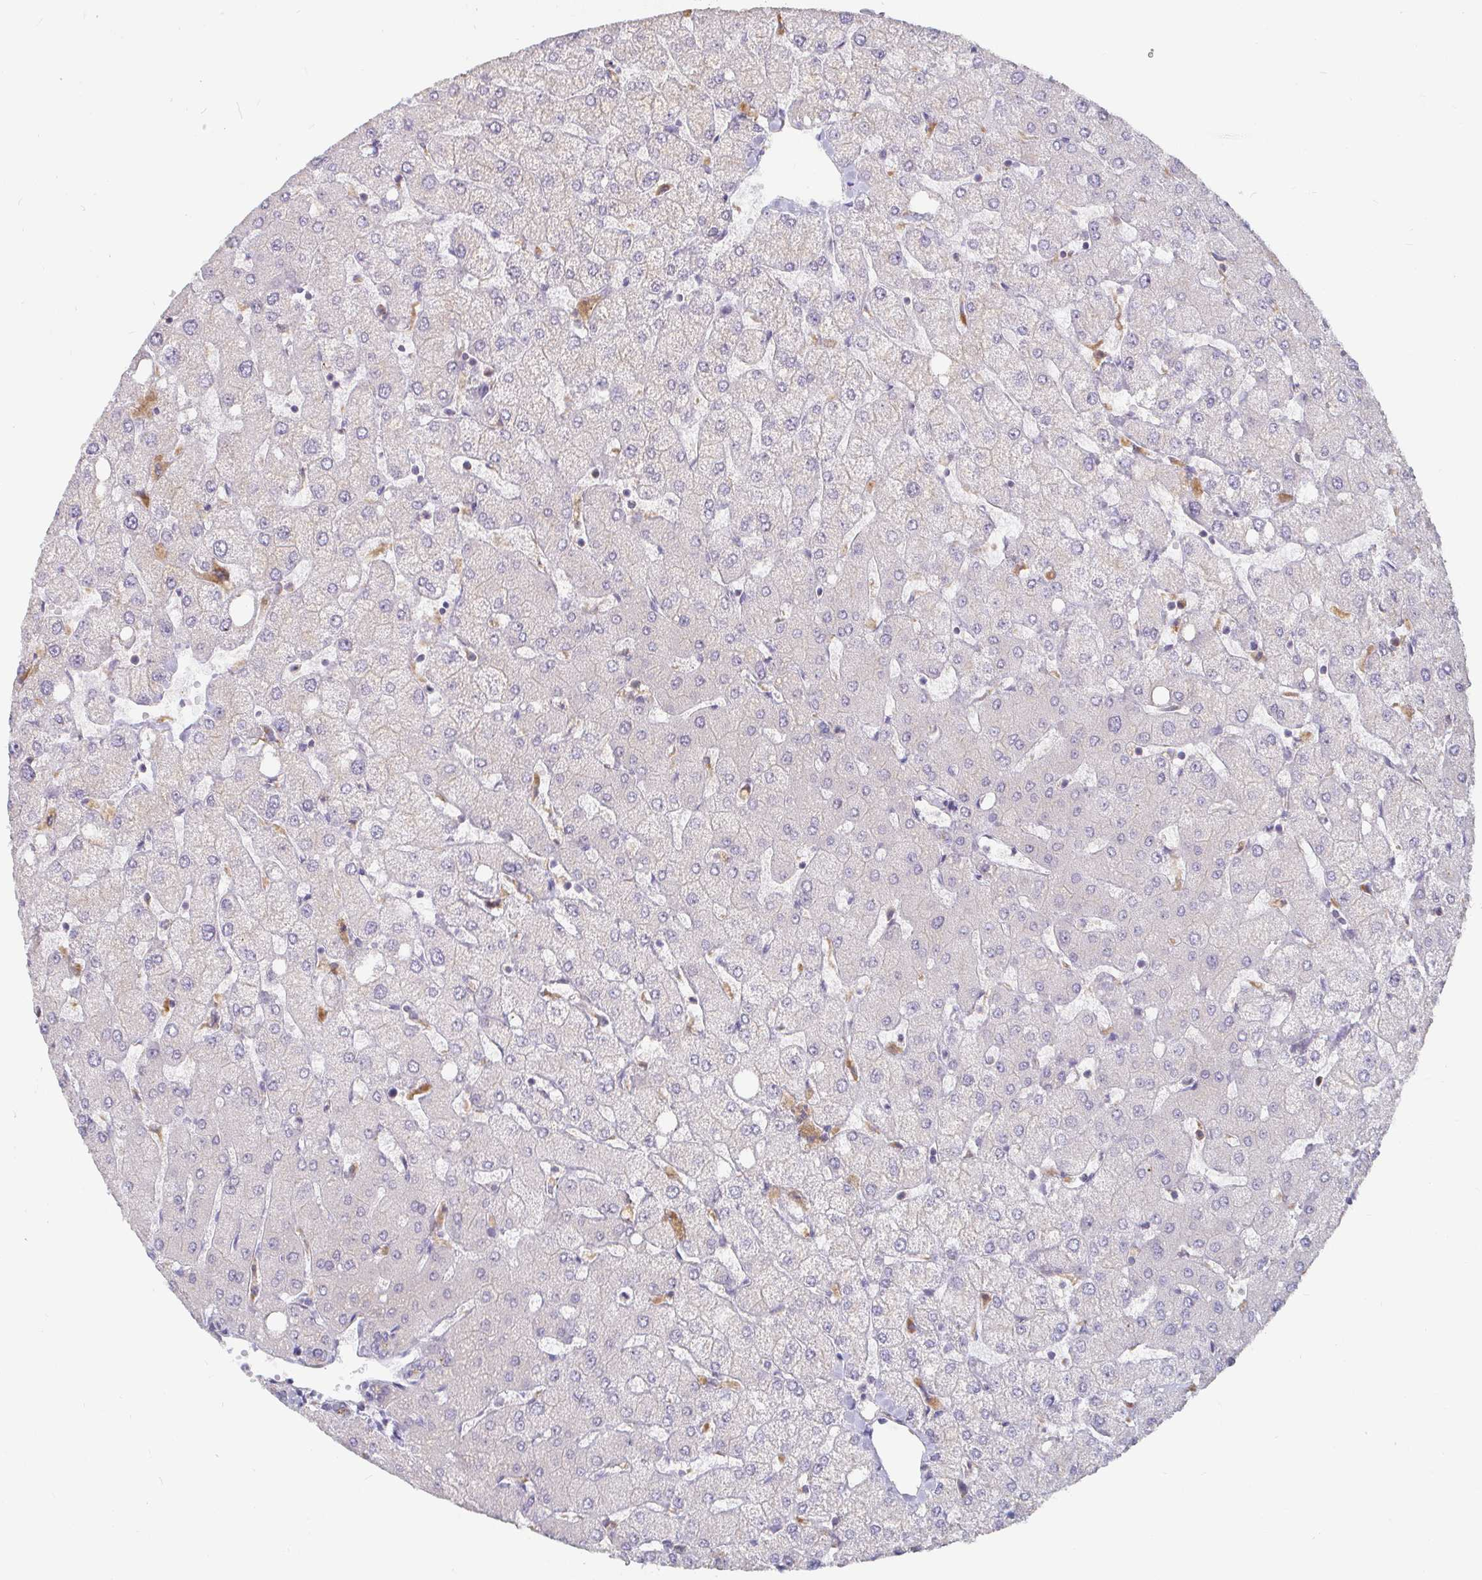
{"staining": {"intensity": "negative", "quantity": "none", "location": "none"}, "tissue": "liver", "cell_type": "Cholangiocytes", "image_type": "normal", "snomed": [{"axis": "morphology", "description": "Normal tissue, NOS"}, {"axis": "topography", "description": "Liver"}], "caption": "DAB immunohistochemical staining of normal human liver exhibits no significant expression in cholangiocytes. (IHC, brightfield microscopy, high magnification).", "gene": "CDH18", "patient": {"sex": "female", "age": 54}}